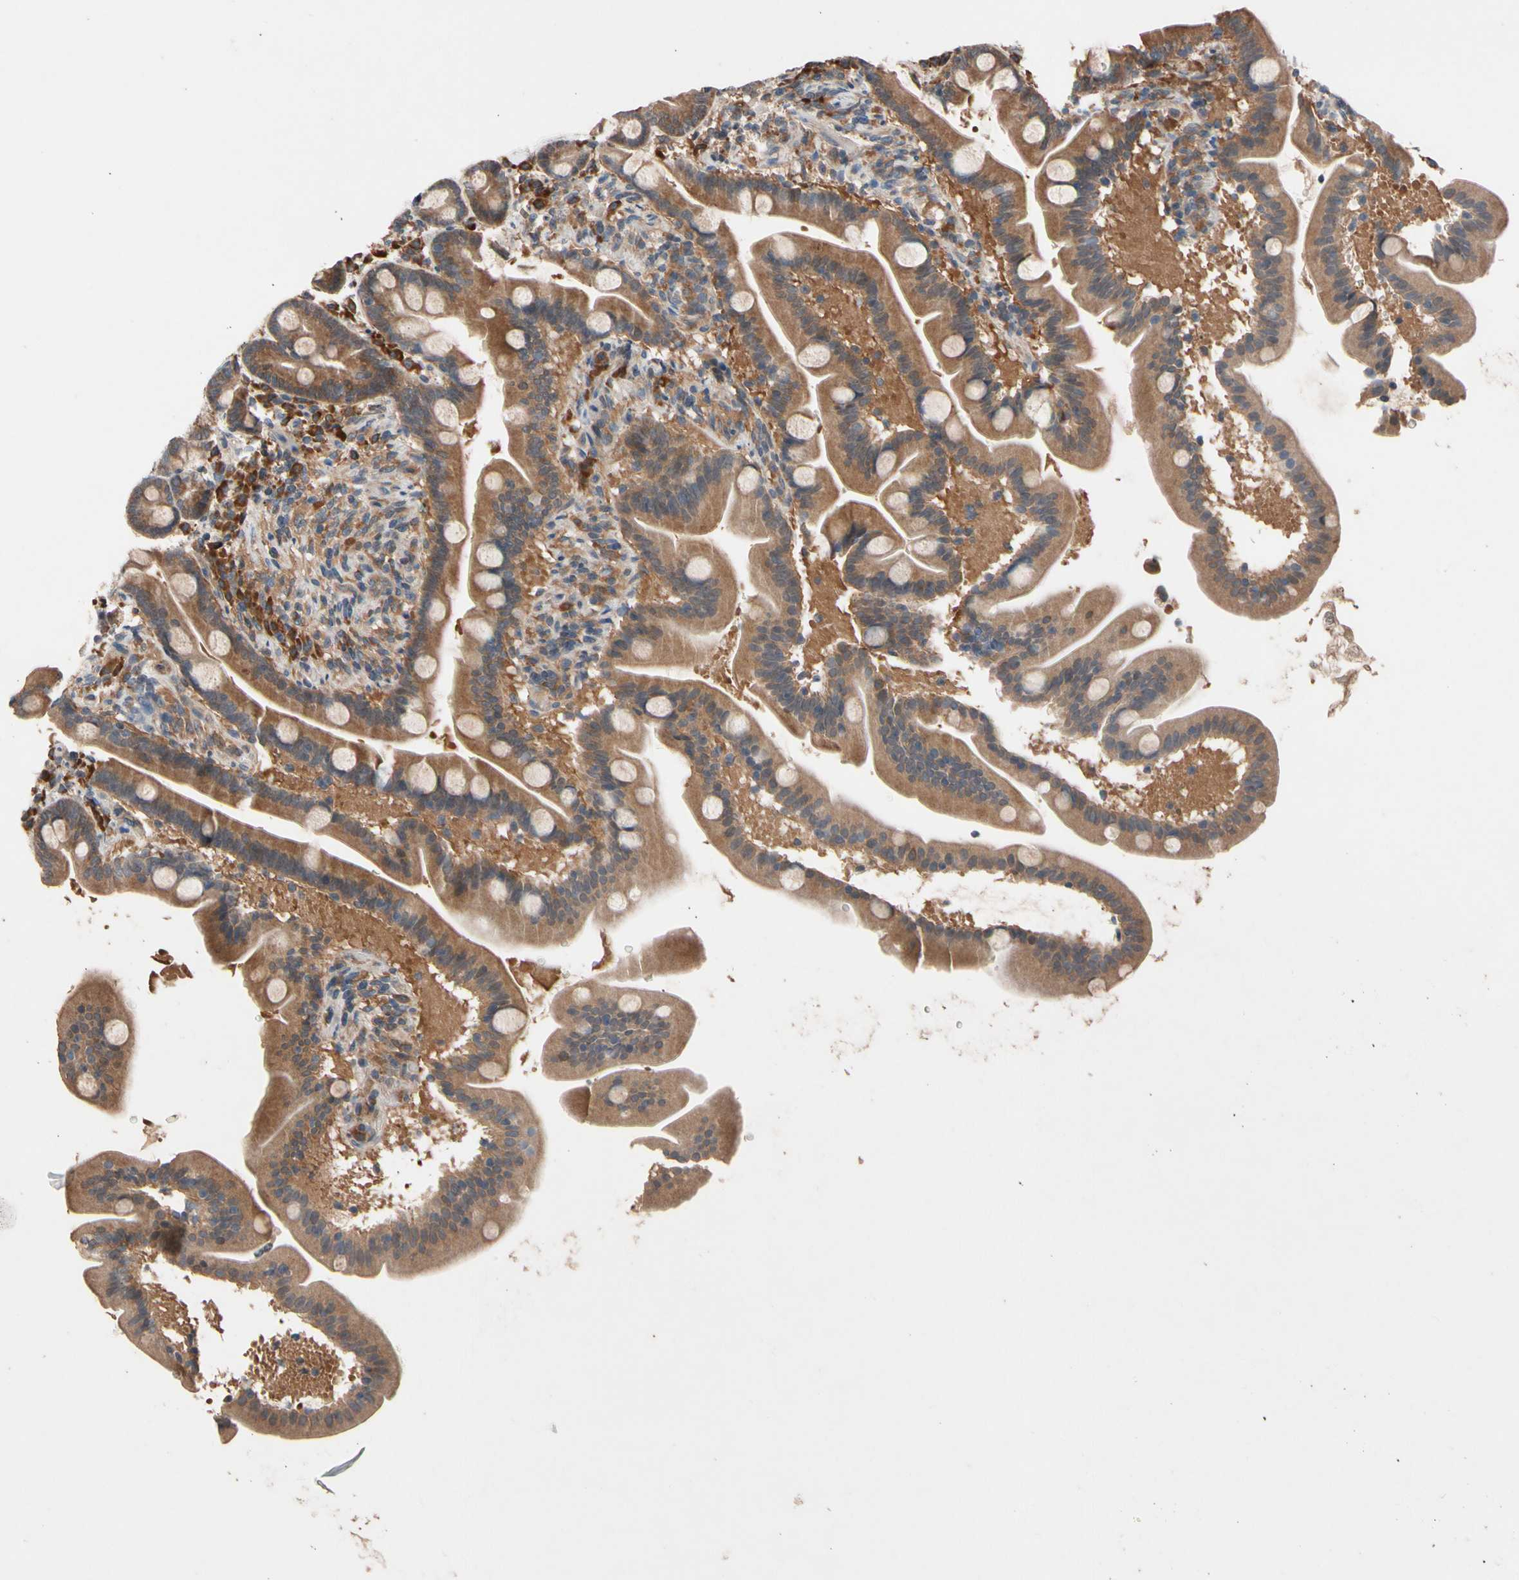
{"staining": {"intensity": "moderate", "quantity": ">75%", "location": "cytoplasmic/membranous"}, "tissue": "duodenum", "cell_type": "Glandular cells", "image_type": "normal", "snomed": [{"axis": "morphology", "description": "Normal tissue, NOS"}, {"axis": "topography", "description": "Duodenum"}], "caption": "Immunohistochemistry (DAB) staining of unremarkable duodenum demonstrates moderate cytoplasmic/membranous protein expression in about >75% of glandular cells. (Brightfield microscopy of DAB IHC at high magnification).", "gene": "PRDX4", "patient": {"sex": "male", "age": 54}}